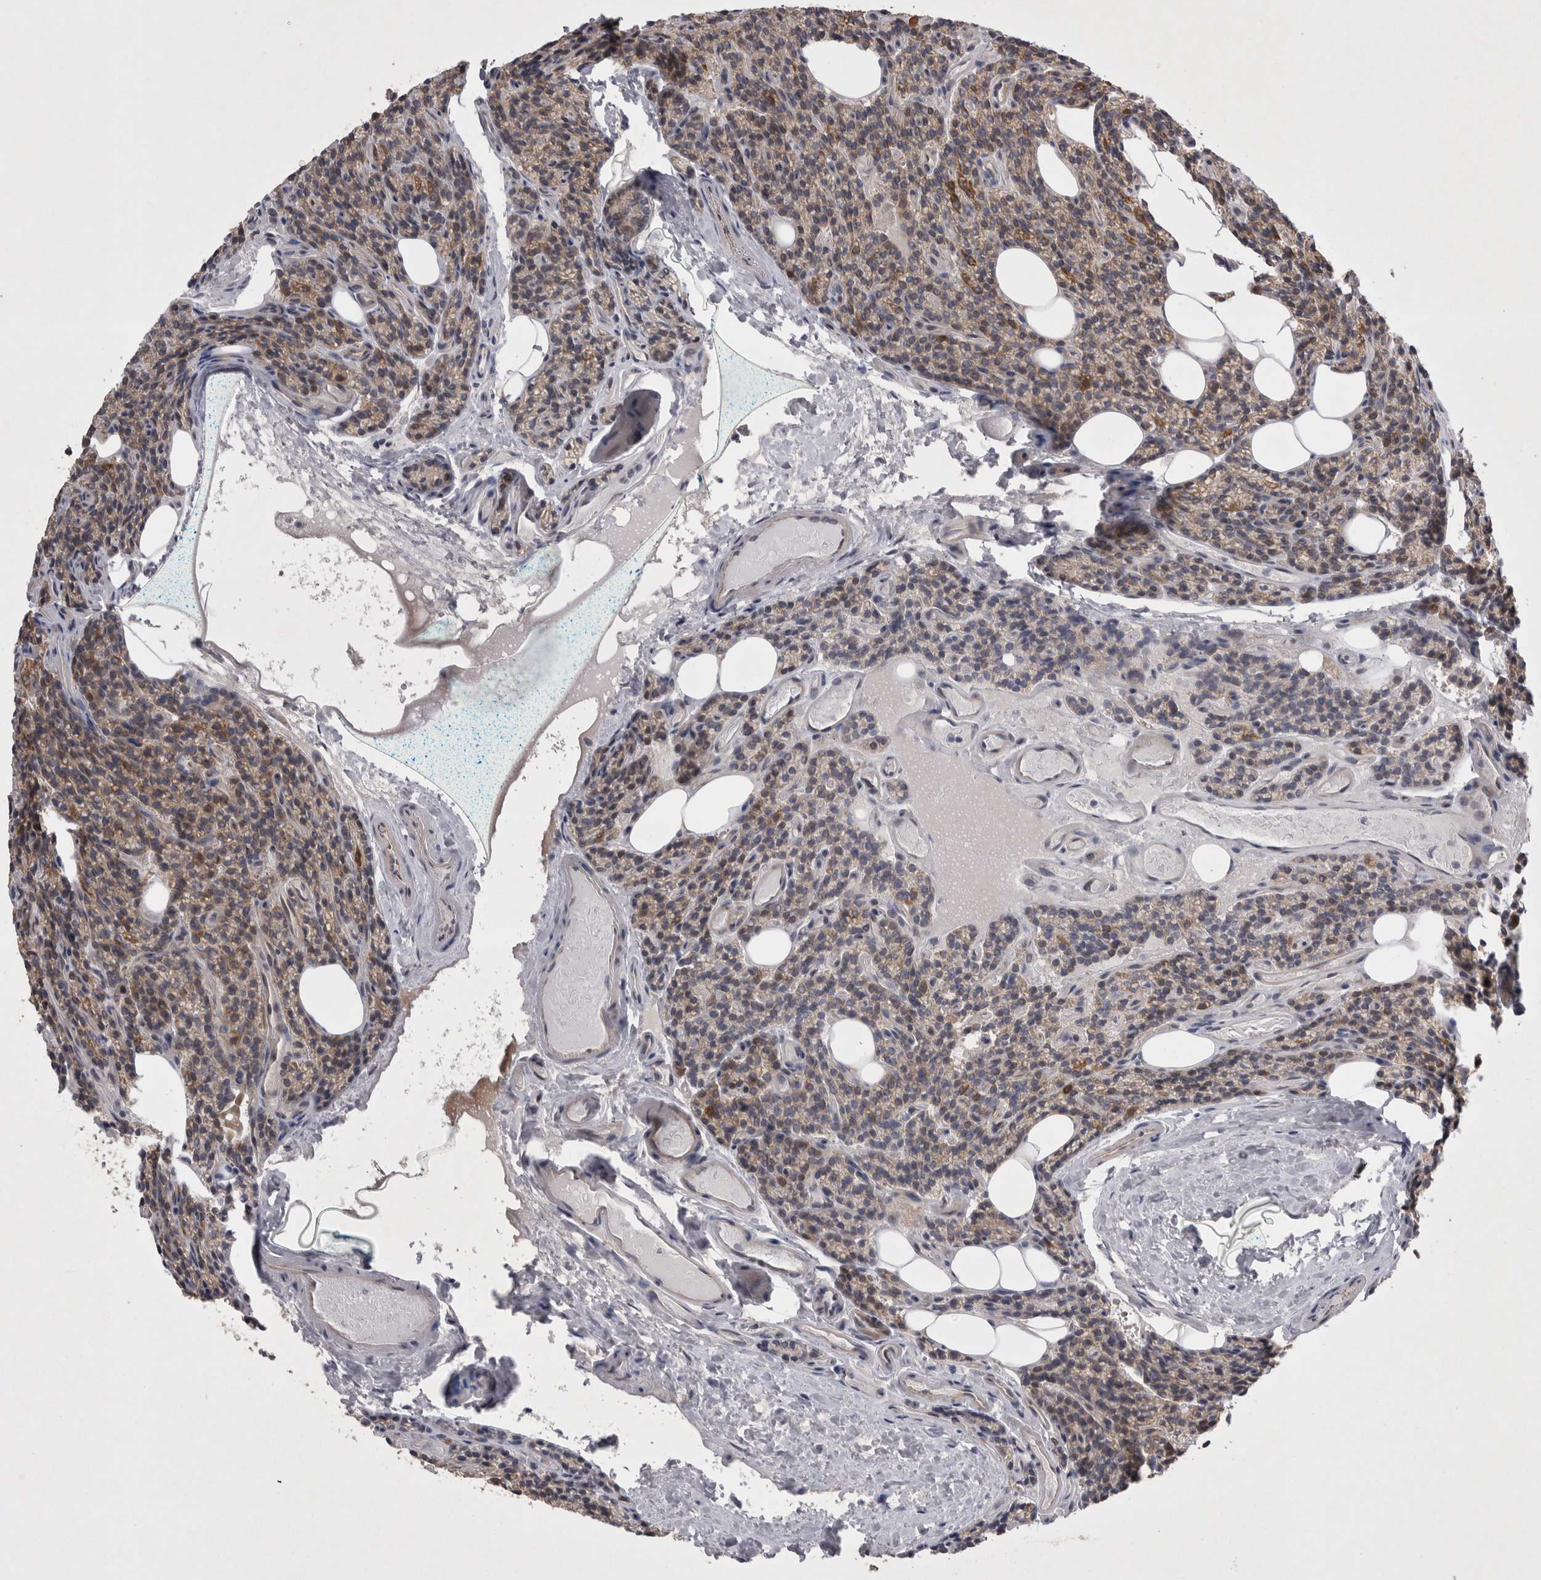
{"staining": {"intensity": "moderate", "quantity": ">75%", "location": "cytoplasmic/membranous"}, "tissue": "parathyroid gland", "cell_type": "Glandular cells", "image_type": "normal", "snomed": [{"axis": "morphology", "description": "Normal tissue, NOS"}, {"axis": "topography", "description": "Parathyroid gland"}], "caption": "High-magnification brightfield microscopy of unremarkable parathyroid gland stained with DAB (3,3'-diaminobenzidine) (brown) and counterstained with hematoxylin (blue). glandular cells exhibit moderate cytoplasmic/membranous positivity is present in about>75% of cells. Ihc stains the protein in brown and the nuclei are stained blue.", "gene": "TSPOAP1", "patient": {"sex": "female", "age": 85}}